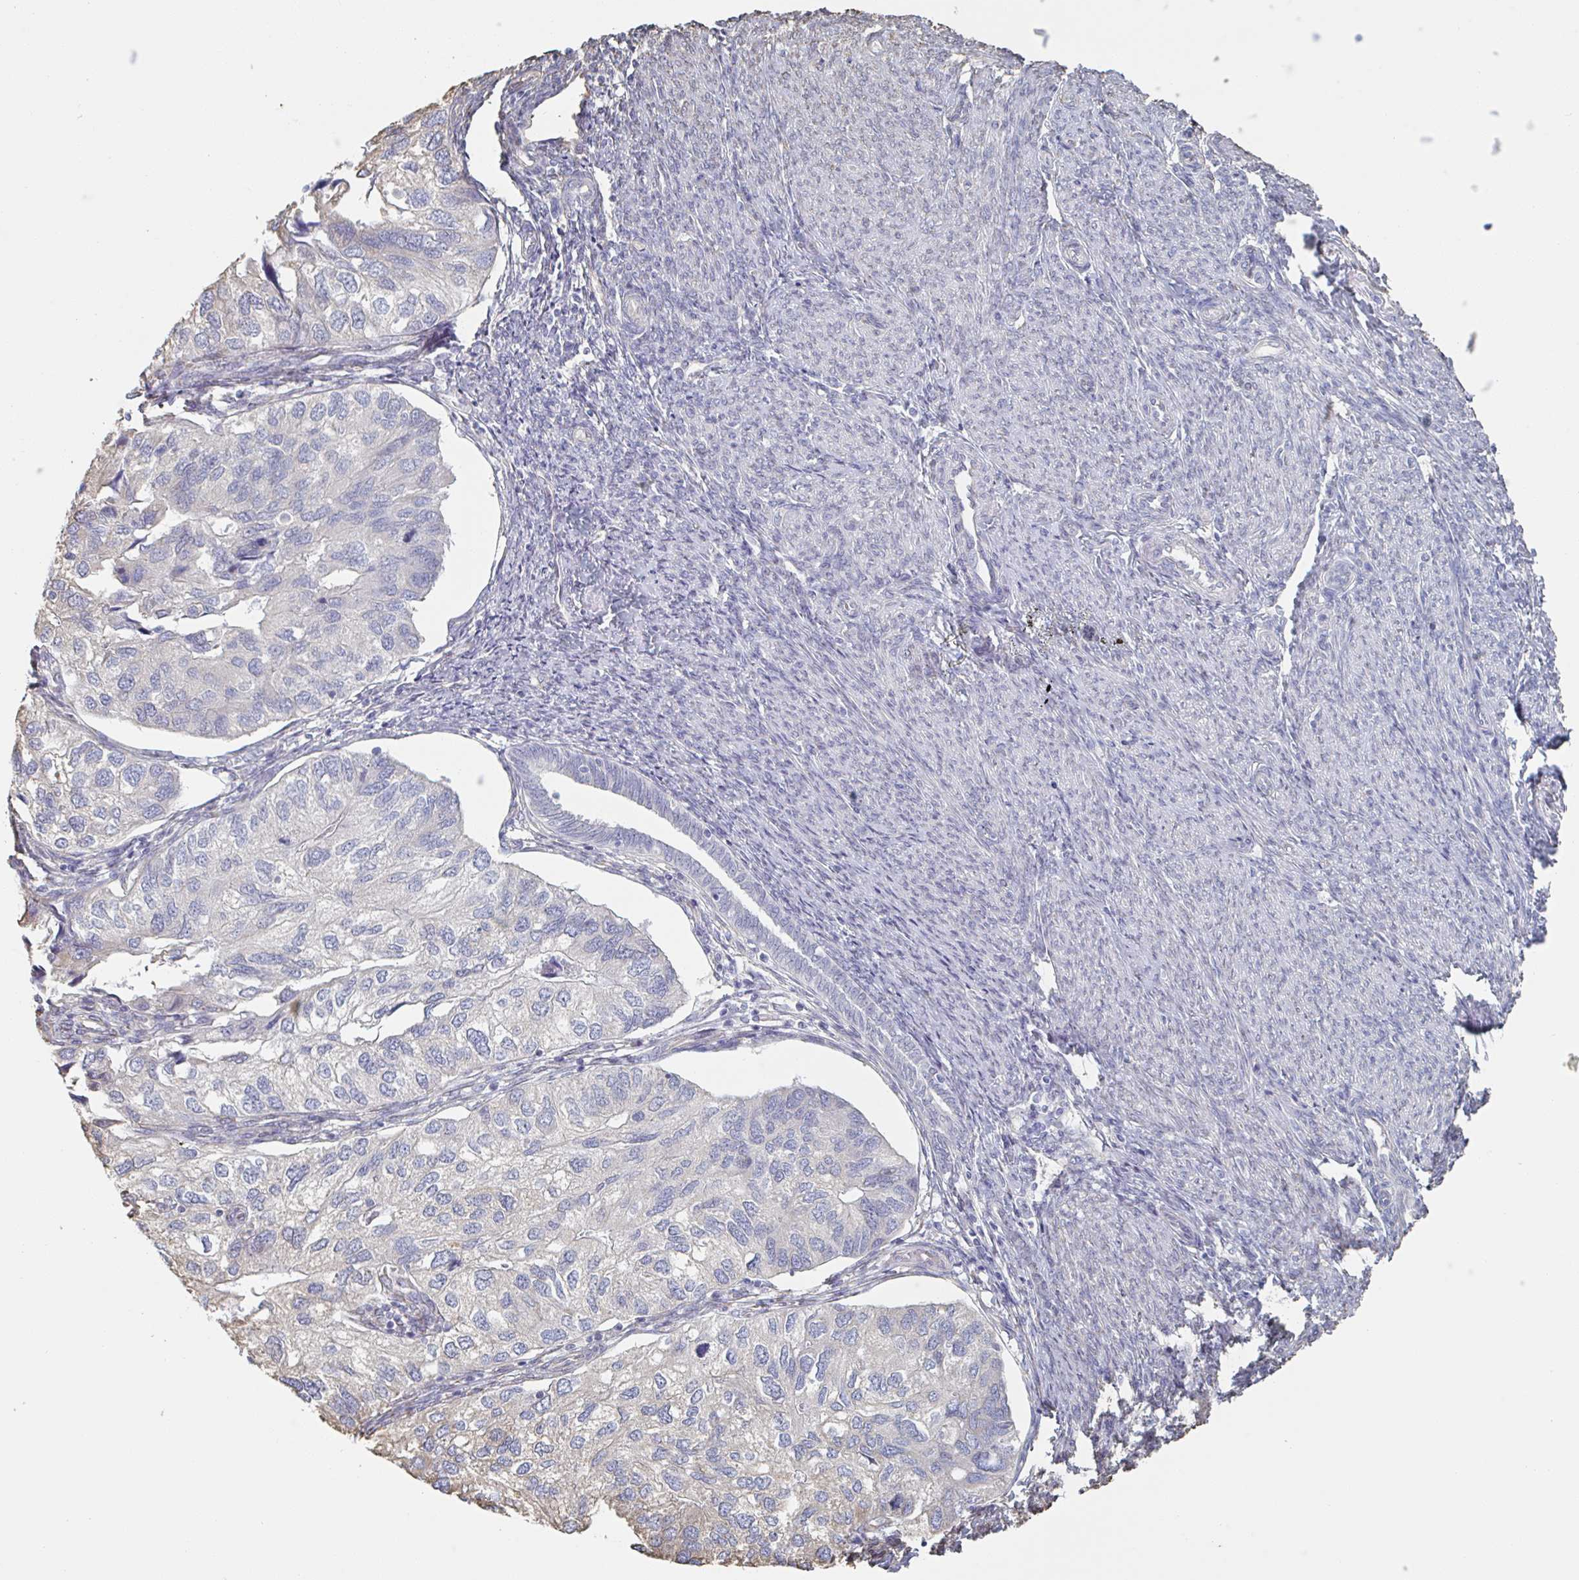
{"staining": {"intensity": "weak", "quantity": "<25%", "location": "cytoplasmic/membranous"}, "tissue": "endometrial cancer", "cell_type": "Tumor cells", "image_type": "cancer", "snomed": [{"axis": "morphology", "description": "Carcinoma, NOS"}, {"axis": "topography", "description": "Uterus"}], "caption": "An image of endometrial carcinoma stained for a protein reveals no brown staining in tumor cells.", "gene": "RAB5IF", "patient": {"sex": "female", "age": 76}}